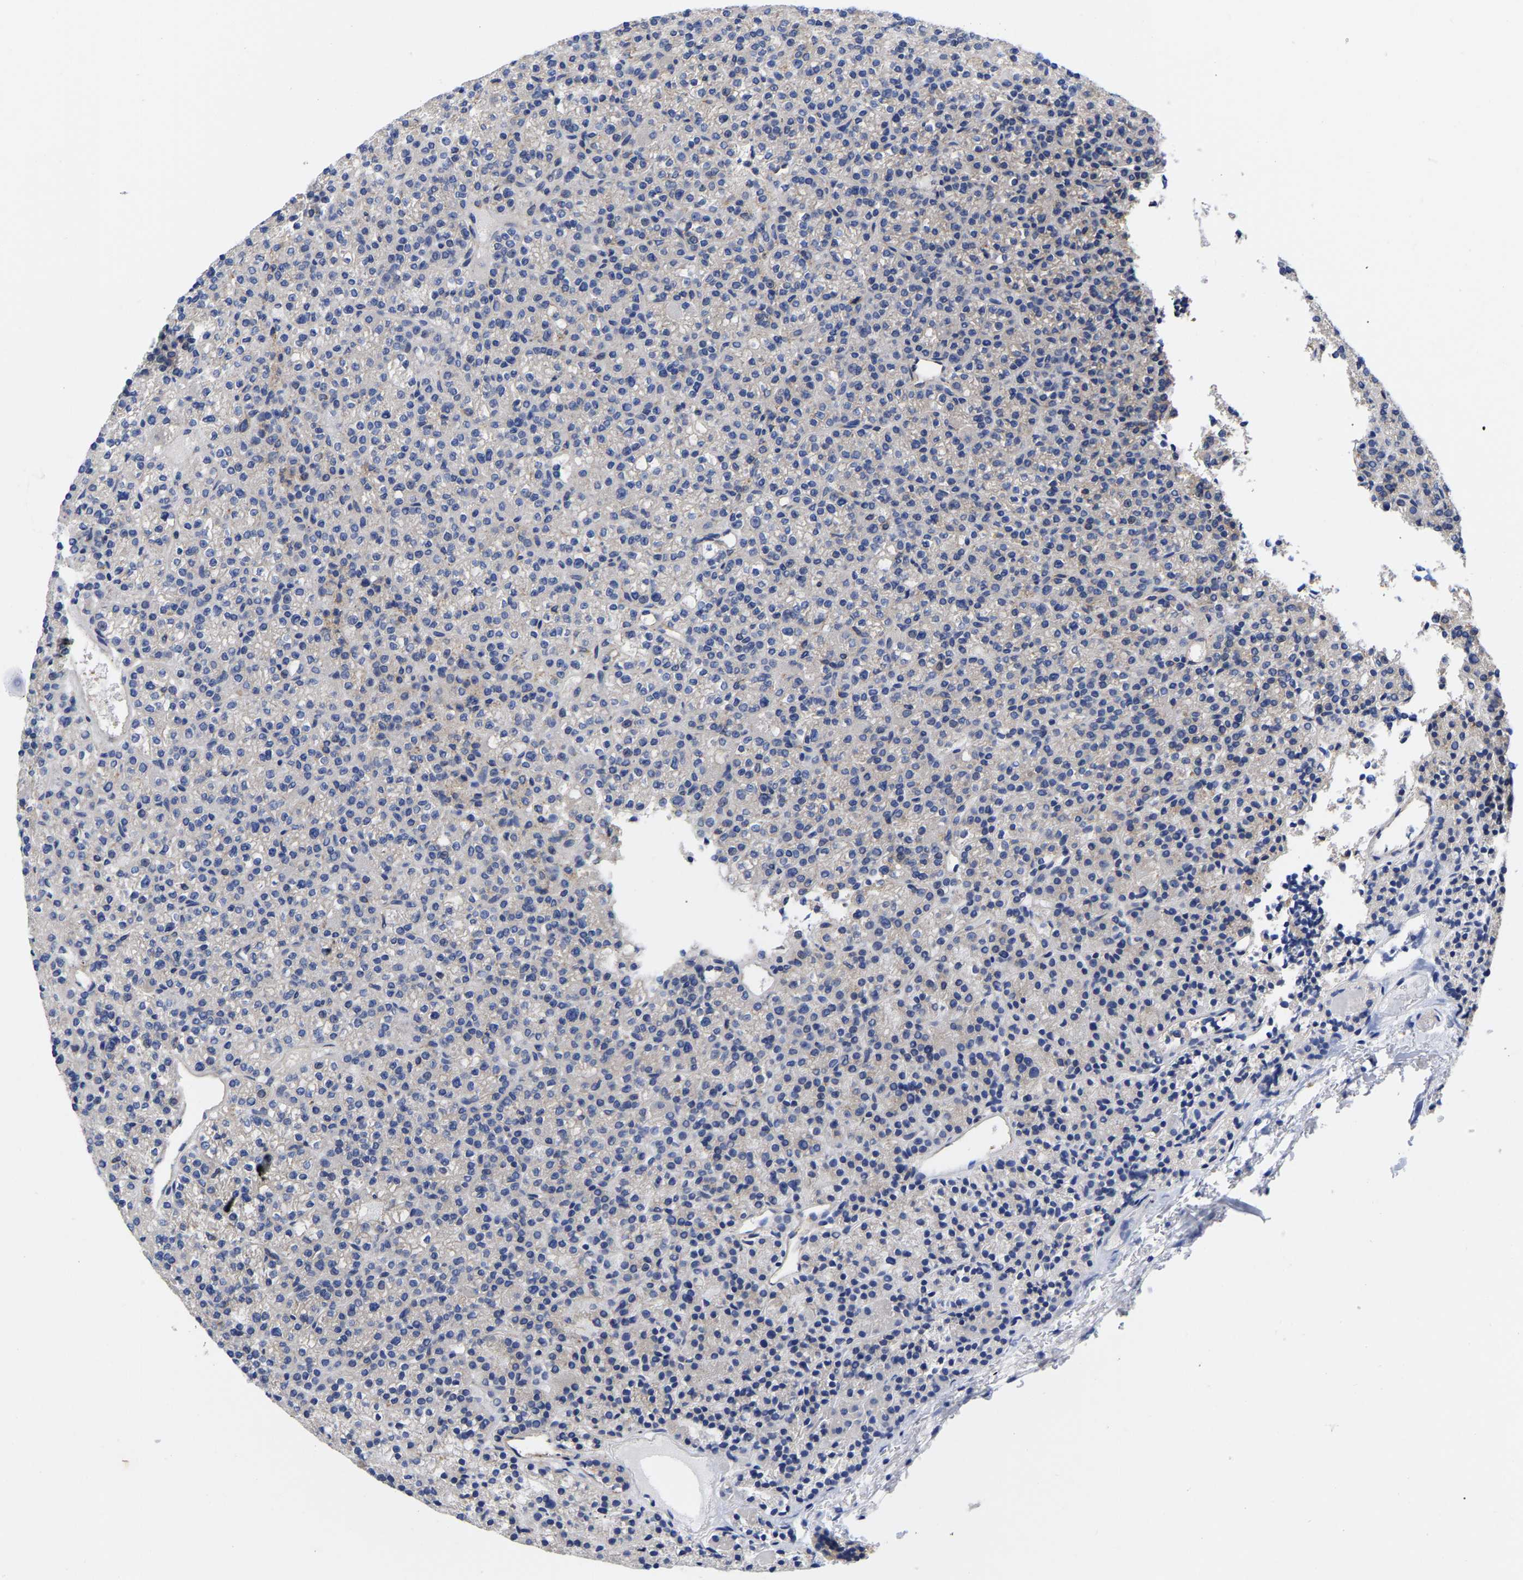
{"staining": {"intensity": "negative", "quantity": "none", "location": "none"}, "tissue": "parathyroid gland", "cell_type": "Glandular cells", "image_type": "normal", "snomed": [{"axis": "morphology", "description": "Normal tissue, NOS"}, {"axis": "morphology", "description": "Adenoma, NOS"}, {"axis": "topography", "description": "Parathyroid gland"}], "caption": "This histopathology image is of benign parathyroid gland stained with immunohistochemistry to label a protein in brown with the nuclei are counter-stained blue. There is no expression in glandular cells. (Brightfield microscopy of DAB IHC at high magnification).", "gene": "CFAP298", "patient": {"sex": "female", "age": 64}}